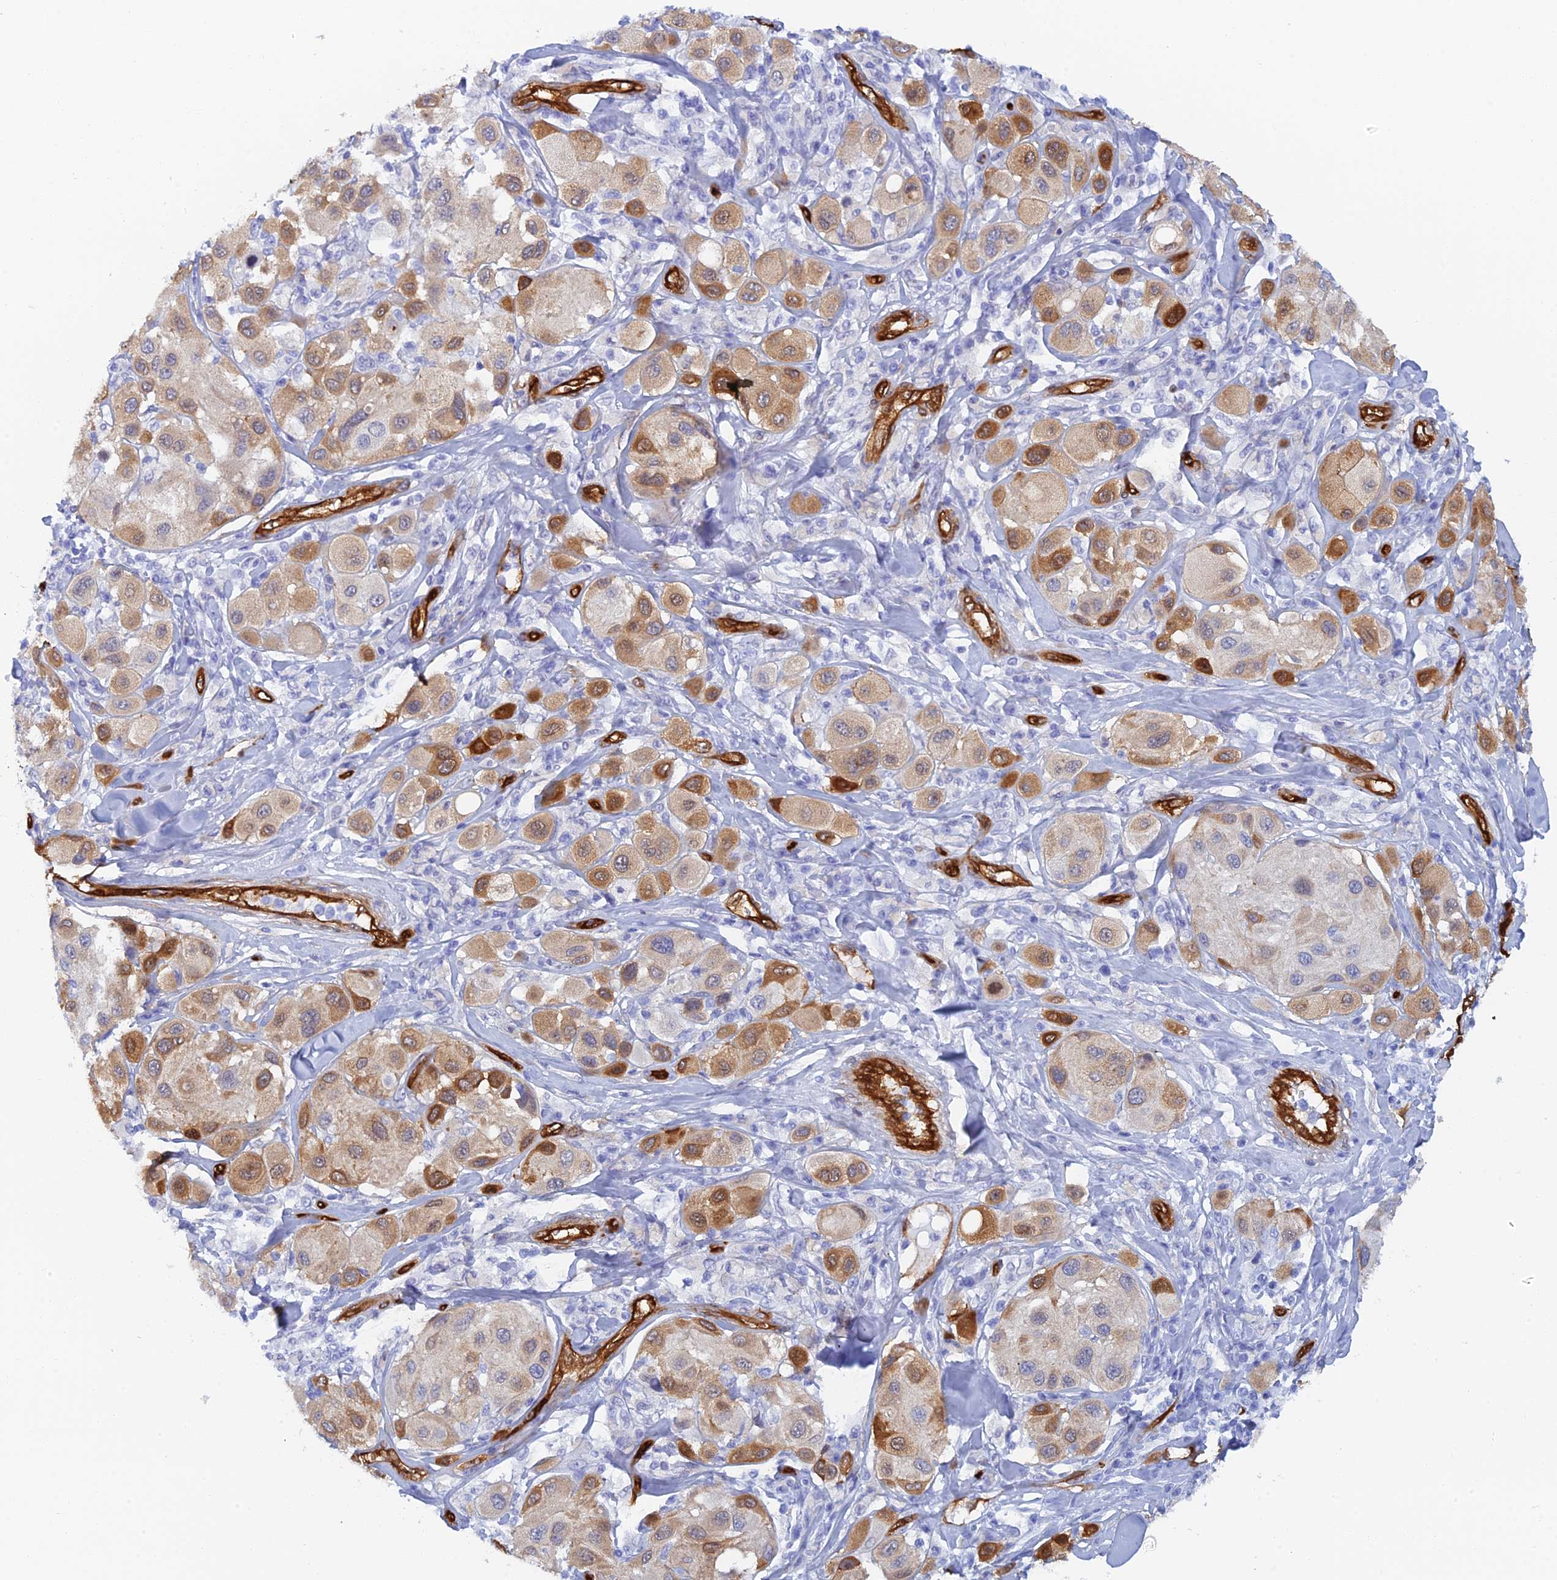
{"staining": {"intensity": "moderate", "quantity": ">75%", "location": "cytoplasmic/membranous"}, "tissue": "melanoma", "cell_type": "Tumor cells", "image_type": "cancer", "snomed": [{"axis": "morphology", "description": "Malignant melanoma, Metastatic site"}, {"axis": "topography", "description": "Skin"}], "caption": "Protein staining demonstrates moderate cytoplasmic/membranous staining in approximately >75% of tumor cells in melanoma. The staining is performed using DAB (3,3'-diaminobenzidine) brown chromogen to label protein expression. The nuclei are counter-stained blue using hematoxylin.", "gene": "CRIP2", "patient": {"sex": "male", "age": 41}}